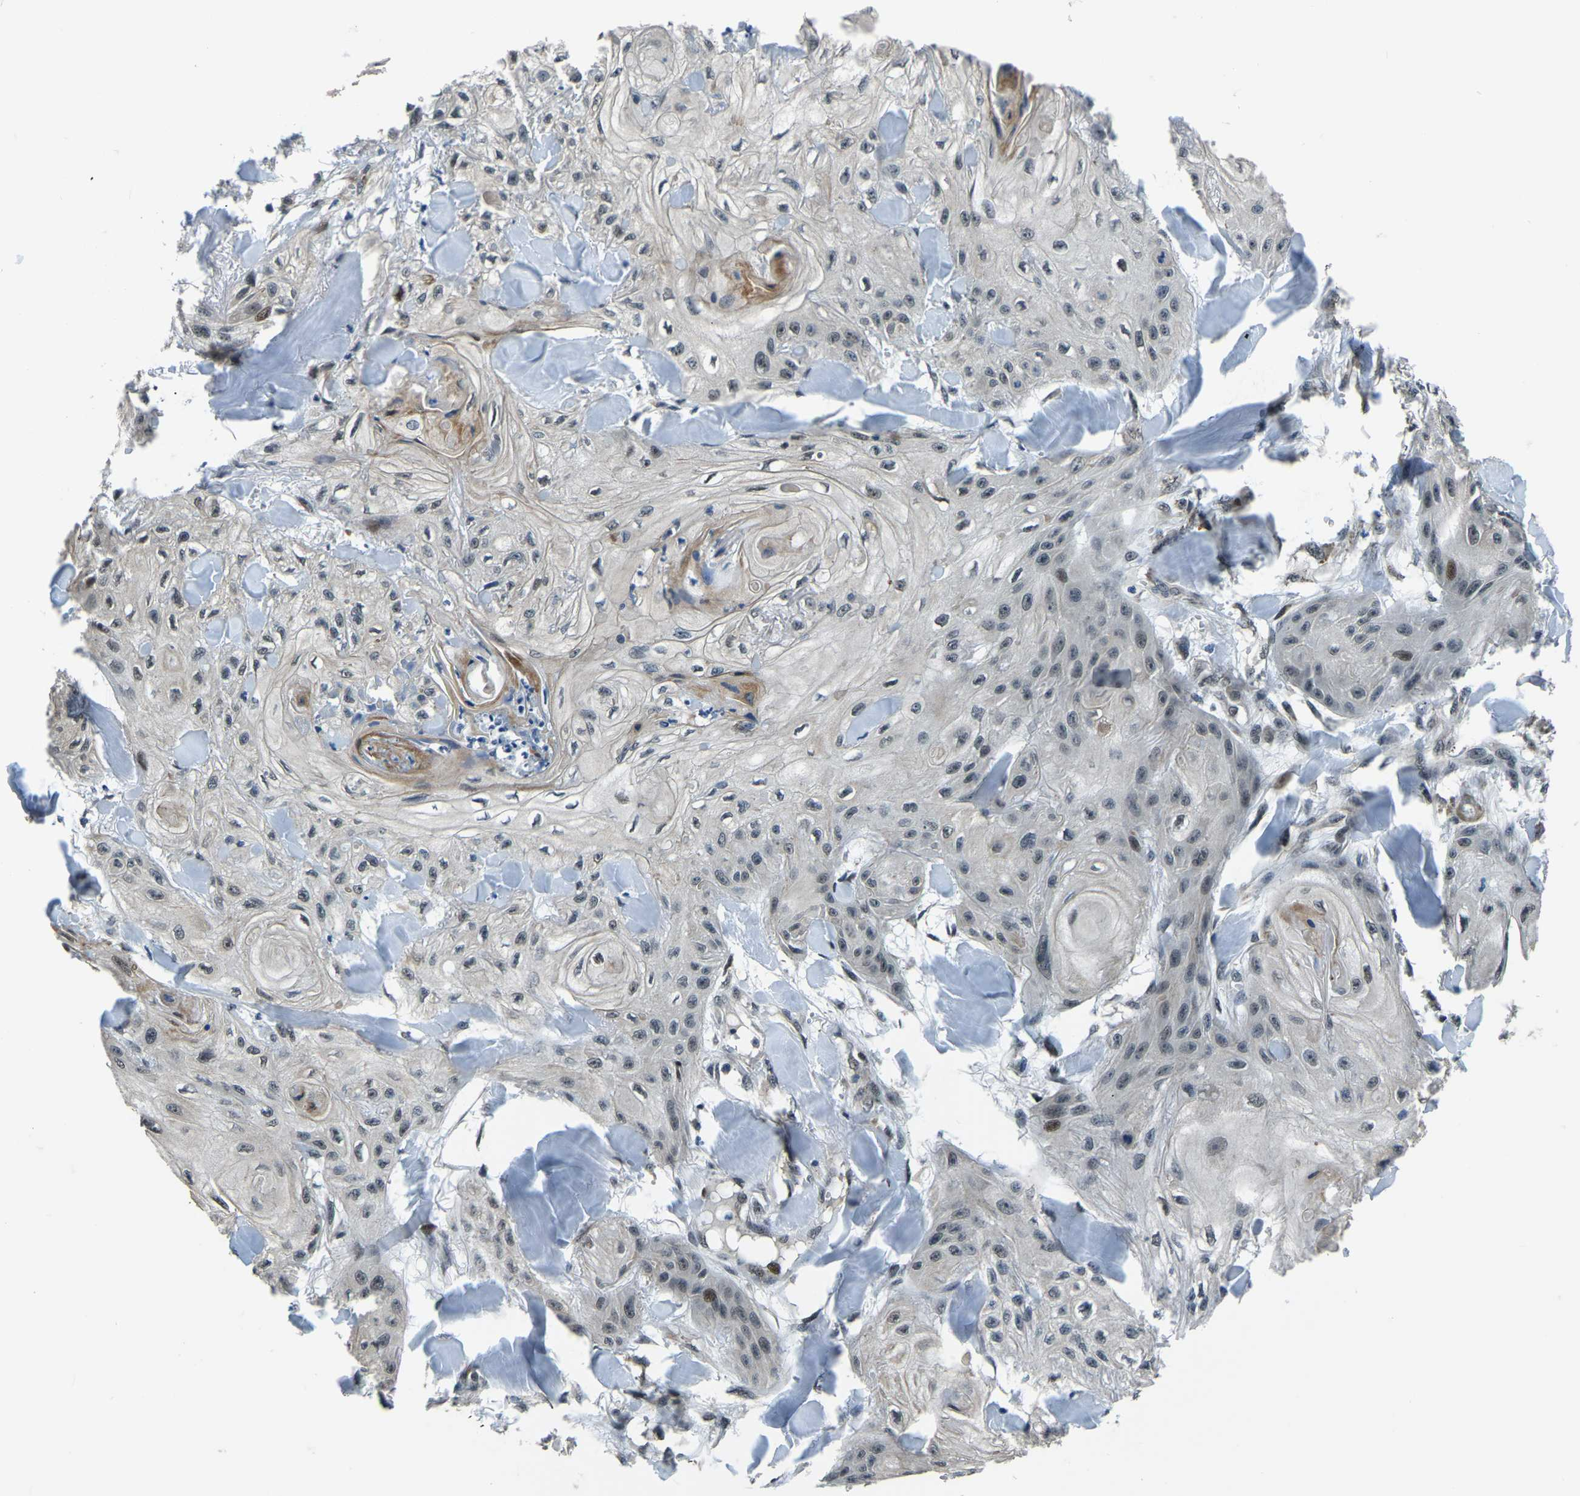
{"staining": {"intensity": "weak", "quantity": "<25%", "location": "nuclear"}, "tissue": "skin cancer", "cell_type": "Tumor cells", "image_type": "cancer", "snomed": [{"axis": "morphology", "description": "Squamous cell carcinoma, NOS"}, {"axis": "topography", "description": "Skin"}], "caption": "DAB immunohistochemical staining of human skin cancer exhibits no significant staining in tumor cells. Nuclei are stained in blue.", "gene": "ING2", "patient": {"sex": "male", "age": 74}}